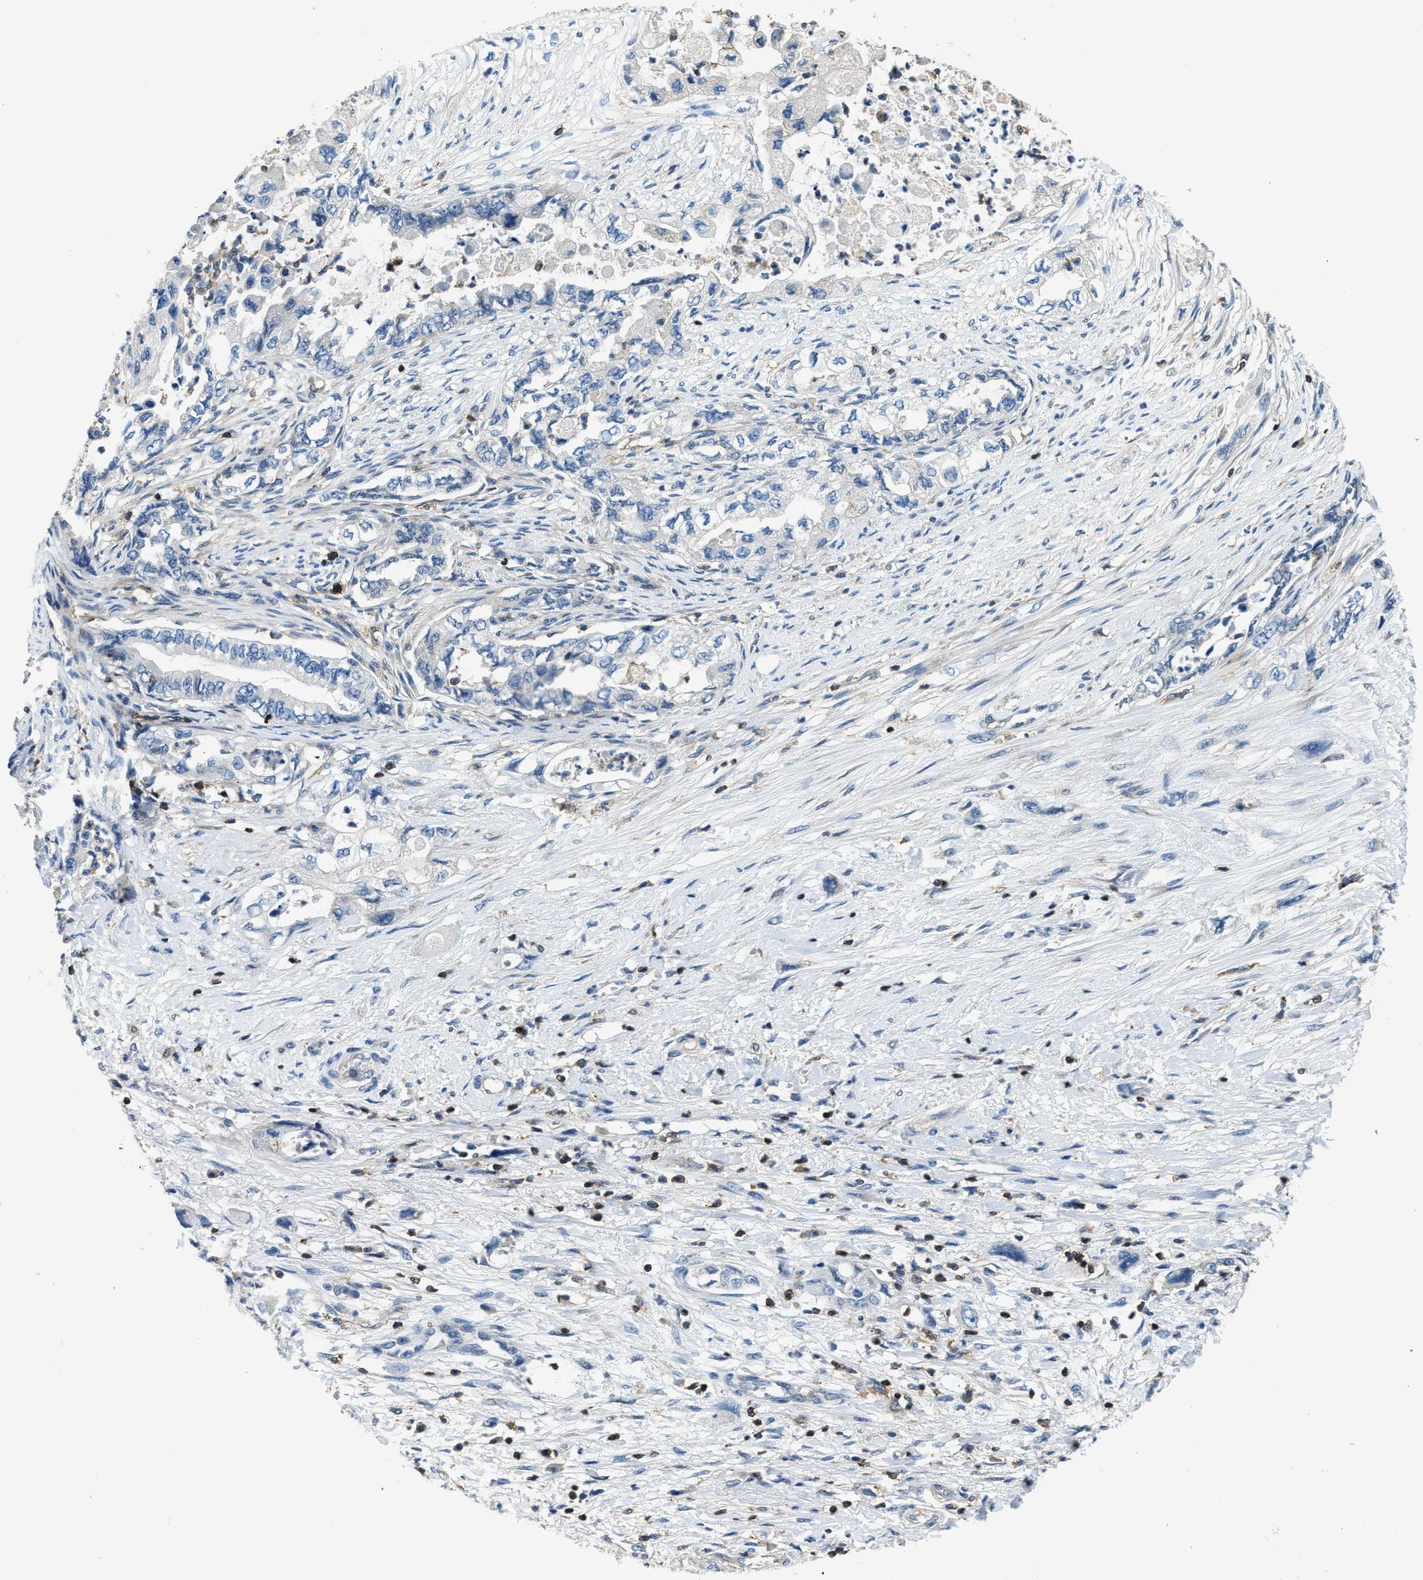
{"staining": {"intensity": "negative", "quantity": "none", "location": "none"}, "tissue": "pancreatic cancer", "cell_type": "Tumor cells", "image_type": "cancer", "snomed": [{"axis": "morphology", "description": "Adenocarcinoma, NOS"}, {"axis": "topography", "description": "Pancreas"}], "caption": "High magnification brightfield microscopy of pancreatic adenocarcinoma stained with DAB (3,3'-diaminobenzidine) (brown) and counterstained with hematoxylin (blue): tumor cells show no significant positivity.", "gene": "MYO1G", "patient": {"sex": "female", "age": 73}}